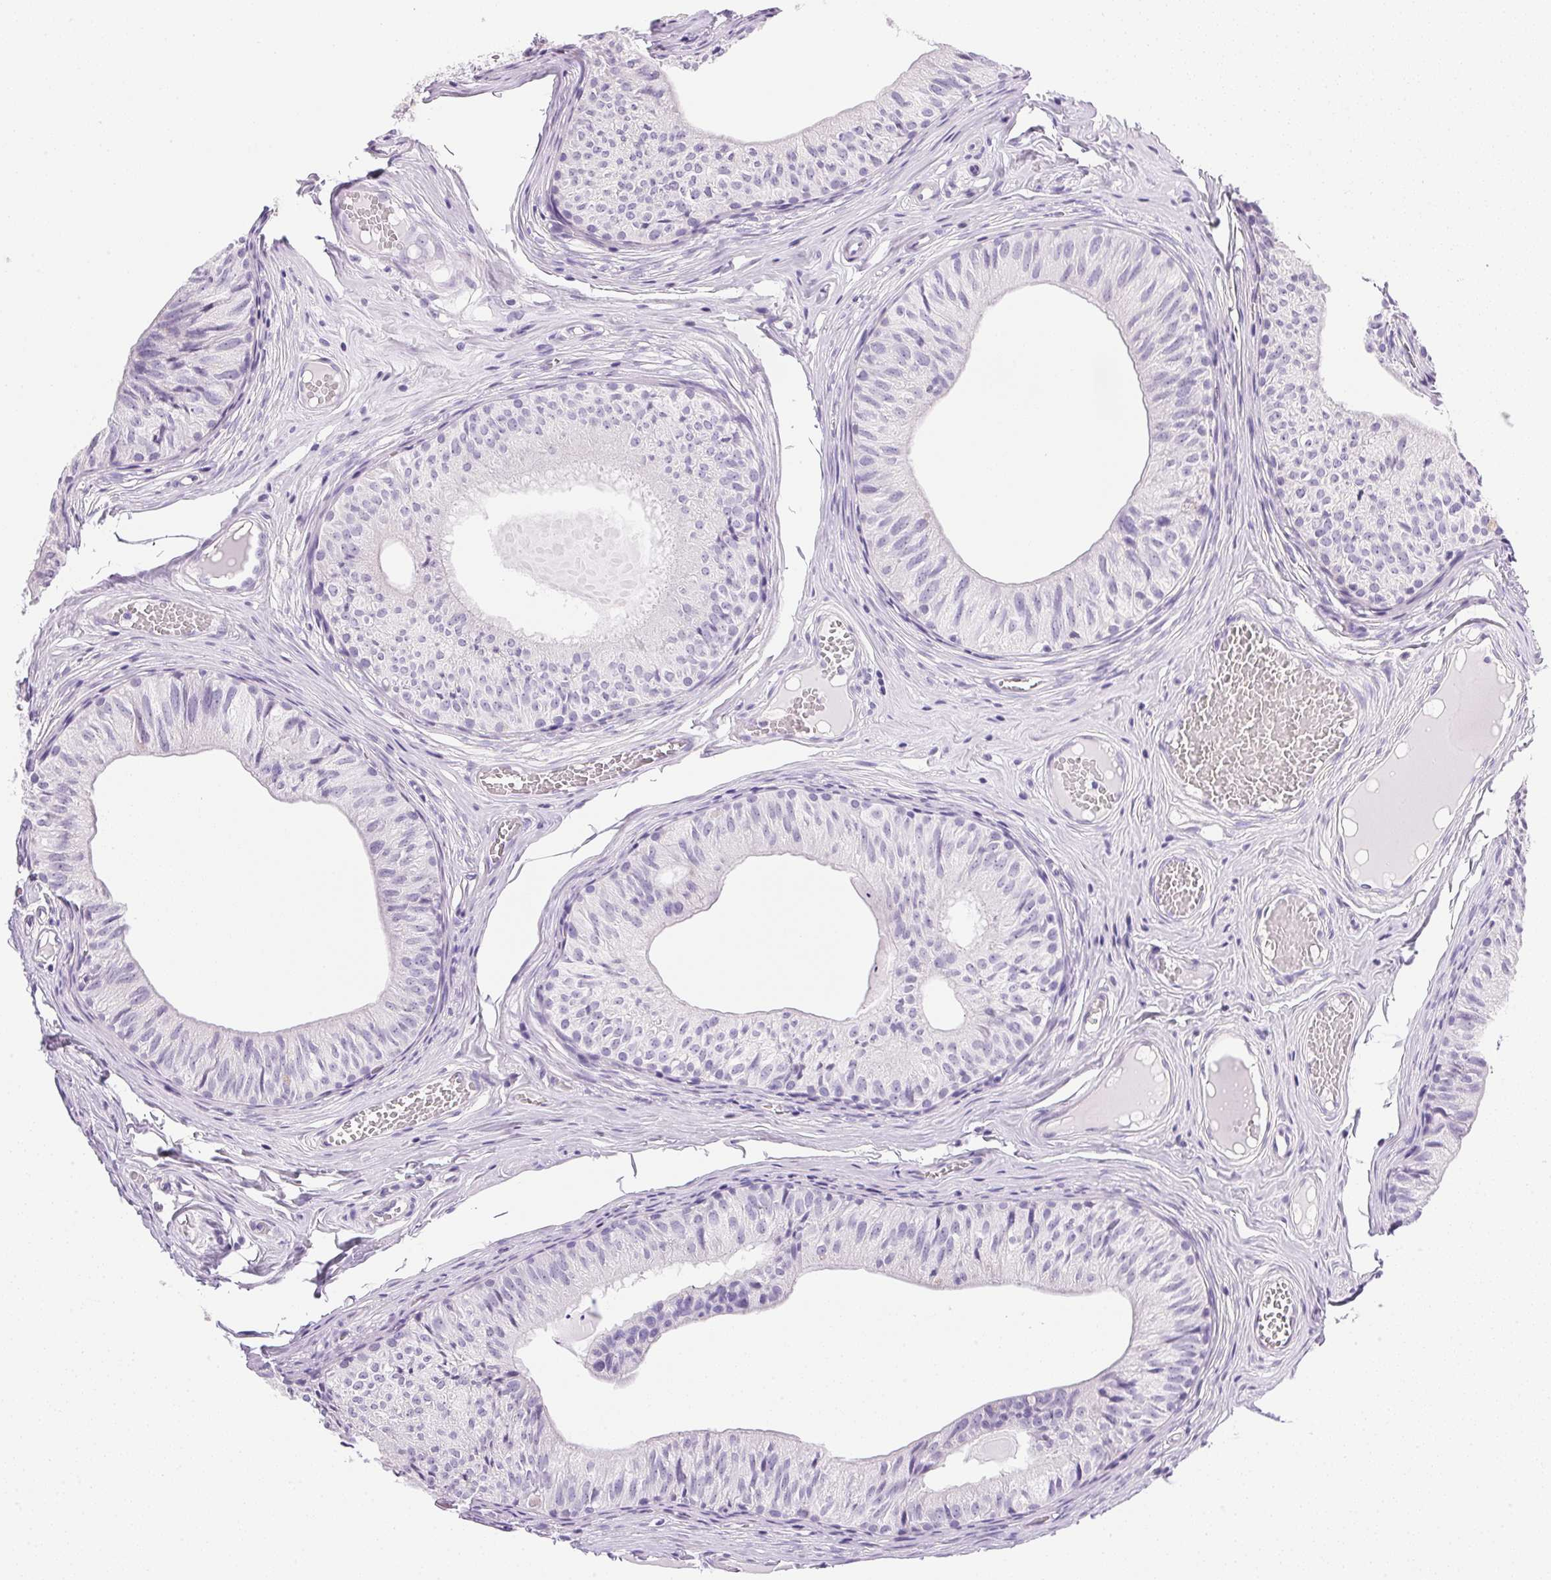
{"staining": {"intensity": "negative", "quantity": "none", "location": "none"}, "tissue": "epididymis", "cell_type": "Glandular cells", "image_type": "normal", "snomed": [{"axis": "morphology", "description": "Normal tissue, NOS"}, {"axis": "topography", "description": "Epididymis"}], "caption": "Protein analysis of benign epididymis displays no significant positivity in glandular cells. (Stains: DAB immunohistochemistry (IHC) with hematoxylin counter stain, Microscopy: brightfield microscopy at high magnification).", "gene": "ATP6V0A4", "patient": {"sex": "male", "age": 25}}